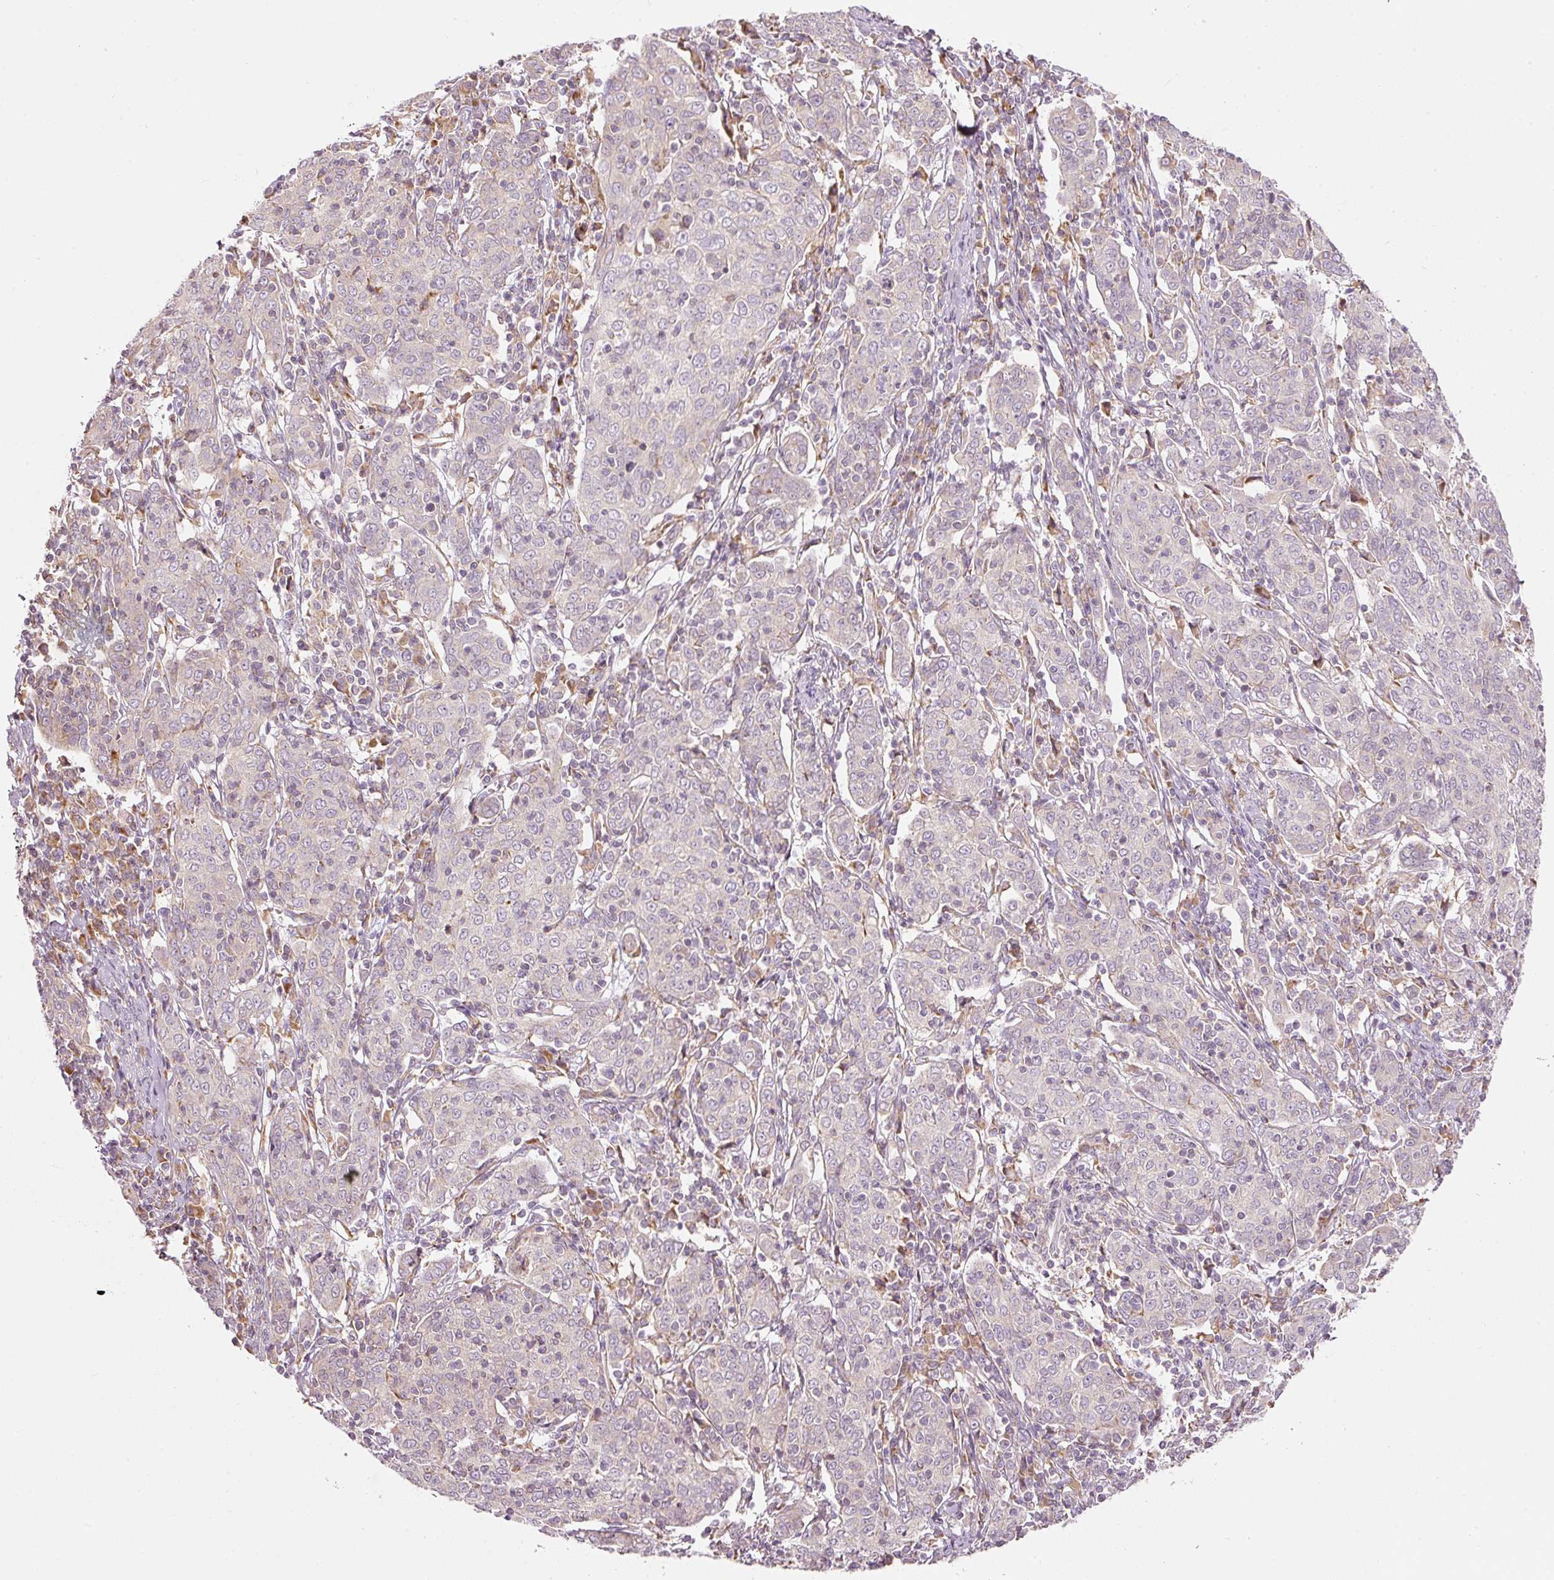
{"staining": {"intensity": "negative", "quantity": "none", "location": "none"}, "tissue": "cervical cancer", "cell_type": "Tumor cells", "image_type": "cancer", "snomed": [{"axis": "morphology", "description": "Squamous cell carcinoma, NOS"}, {"axis": "topography", "description": "Cervix"}], "caption": "High power microscopy photomicrograph of an immunohistochemistry image of cervical squamous cell carcinoma, revealing no significant staining in tumor cells. (Stains: DAB (3,3'-diaminobenzidine) immunohistochemistry (IHC) with hematoxylin counter stain, Microscopy: brightfield microscopy at high magnification).", "gene": "SNAPC5", "patient": {"sex": "female", "age": 67}}